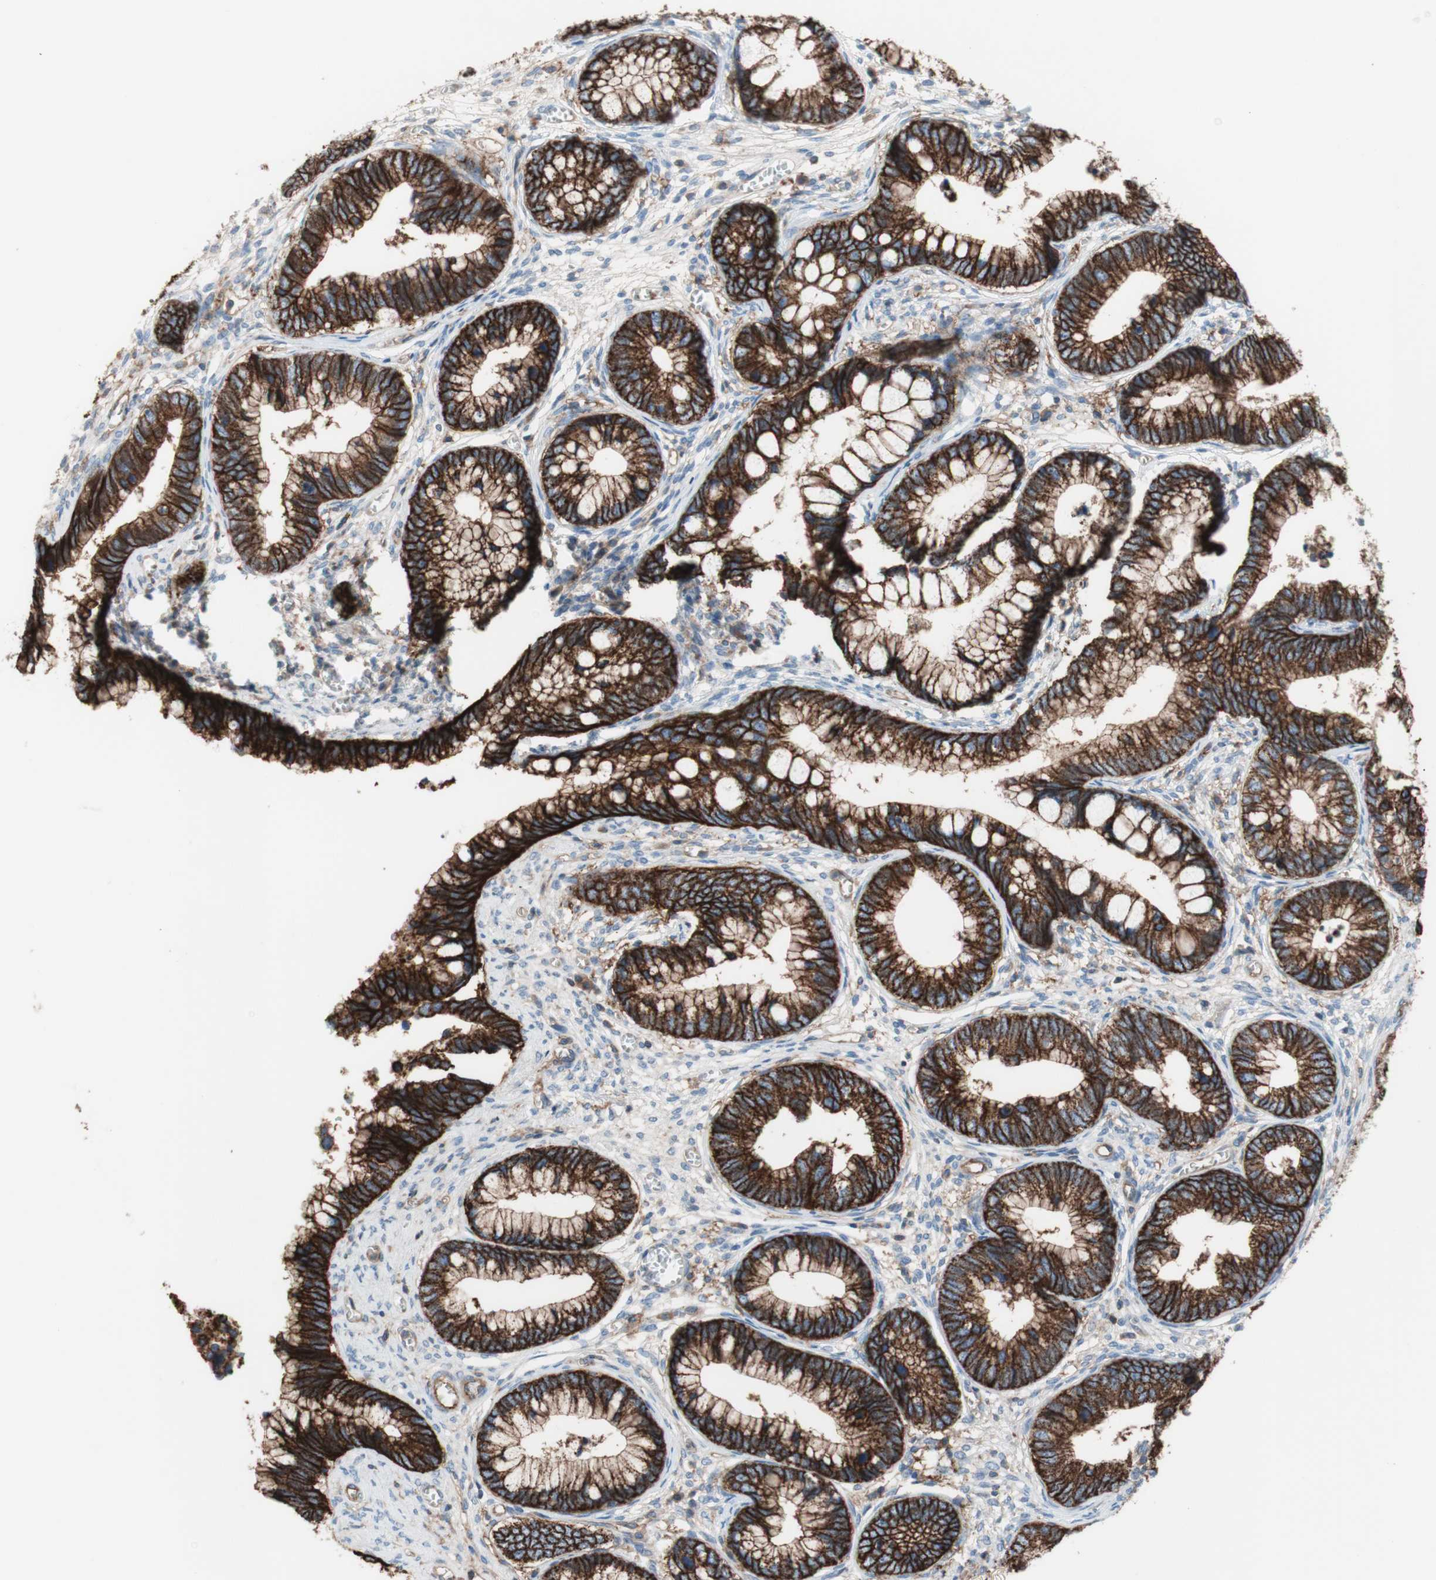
{"staining": {"intensity": "strong", "quantity": ">75%", "location": "cytoplasmic/membranous"}, "tissue": "cervical cancer", "cell_type": "Tumor cells", "image_type": "cancer", "snomed": [{"axis": "morphology", "description": "Adenocarcinoma, NOS"}, {"axis": "topography", "description": "Cervix"}], "caption": "Tumor cells show strong cytoplasmic/membranous staining in approximately >75% of cells in adenocarcinoma (cervical). Immunohistochemistry stains the protein of interest in brown and the nuclei are stained blue.", "gene": "CD46", "patient": {"sex": "female", "age": 44}}